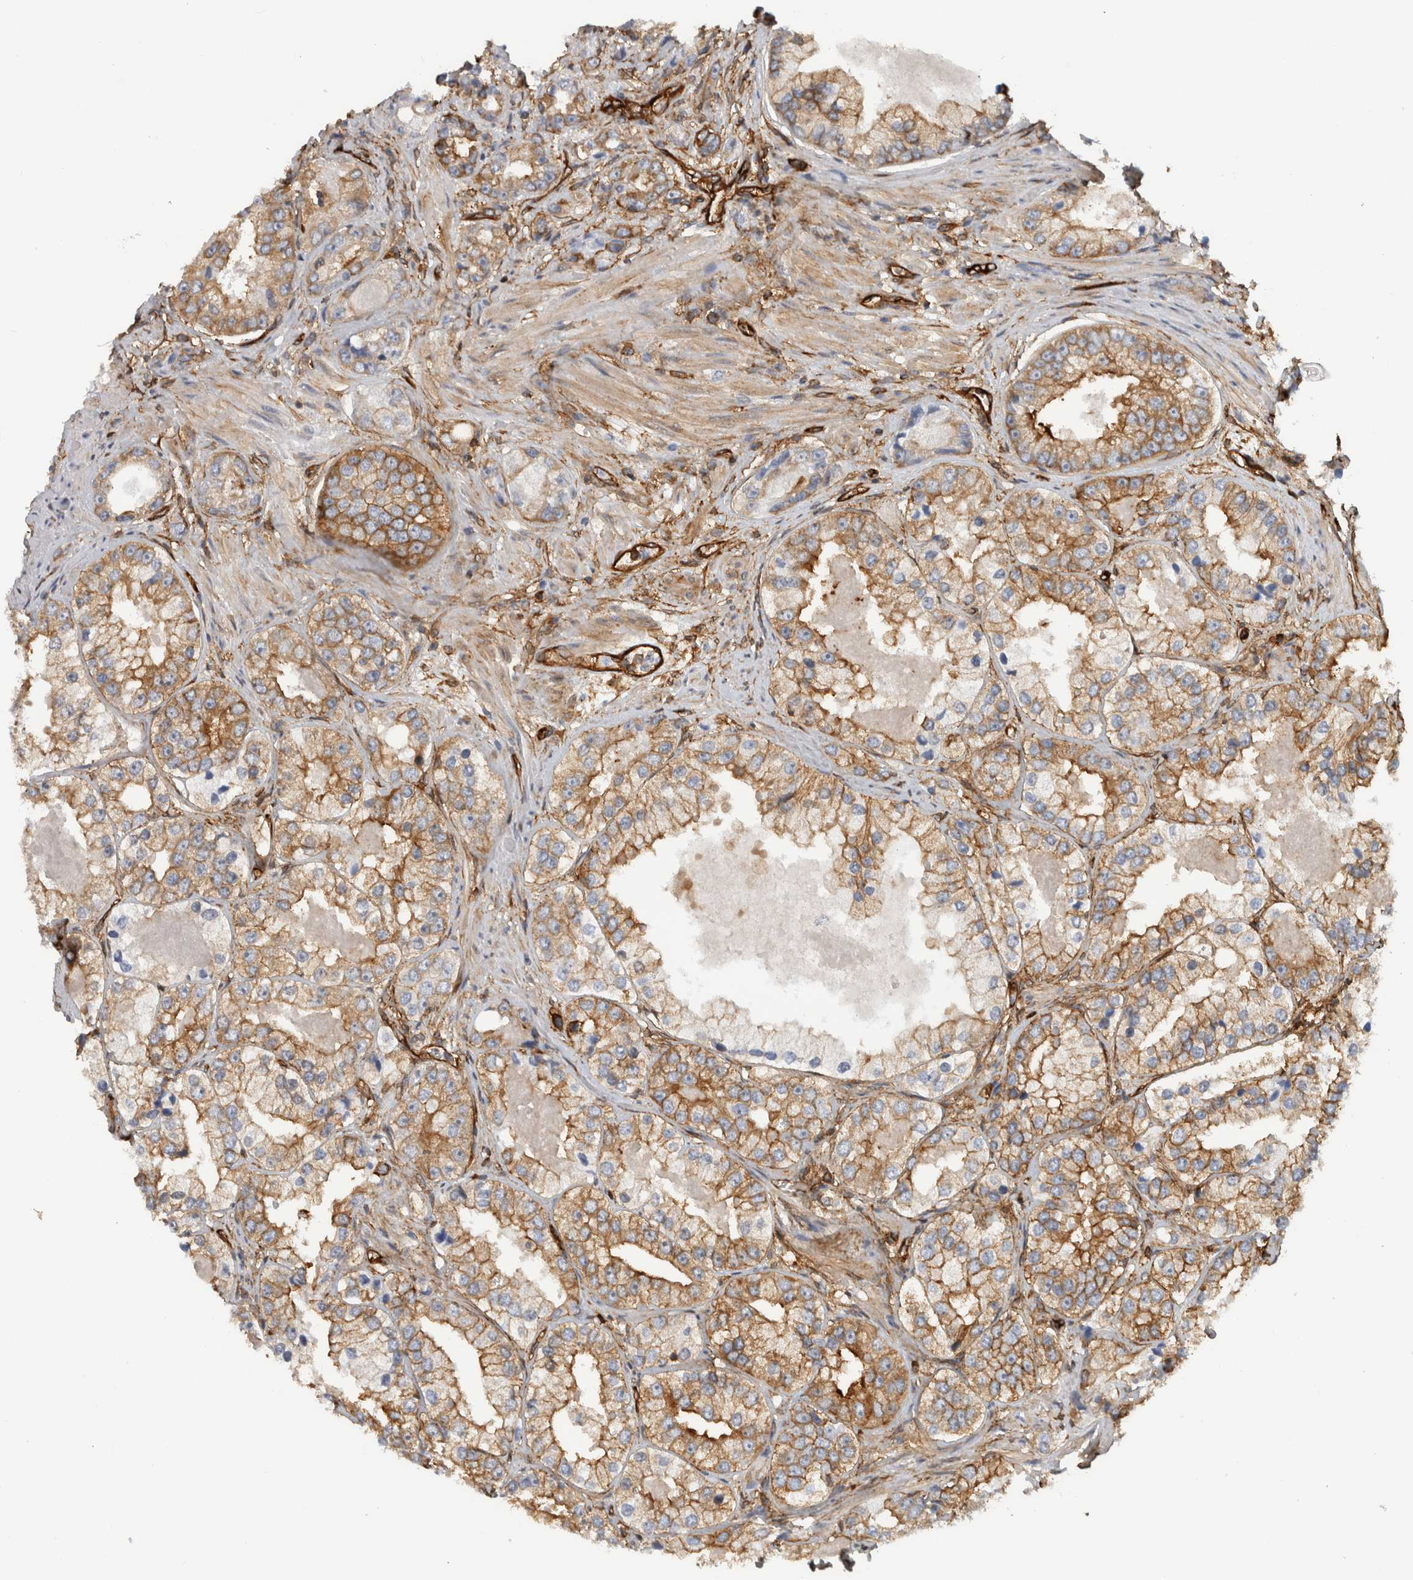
{"staining": {"intensity": "moderate", "quantity": ">75%", "location": "cytoplasmic/membranous"}, "tissue": "prostate cancer", "cell_type": "Tumor cells", "image_type": "cancer", "snomed": [{"axis": "morphology", "description": "Adenocarcinoma, High grade"}, {"axis": "topography", "description": "Prostate"}], "caption": "The photomicrograph exhibits a brown stain indicating the presence of a protein in the cytoplasmic/membranous of tumor cells in prostate cancer.", "gene": "AHNAK", "patient": {"sex": "male", "age": 61}}